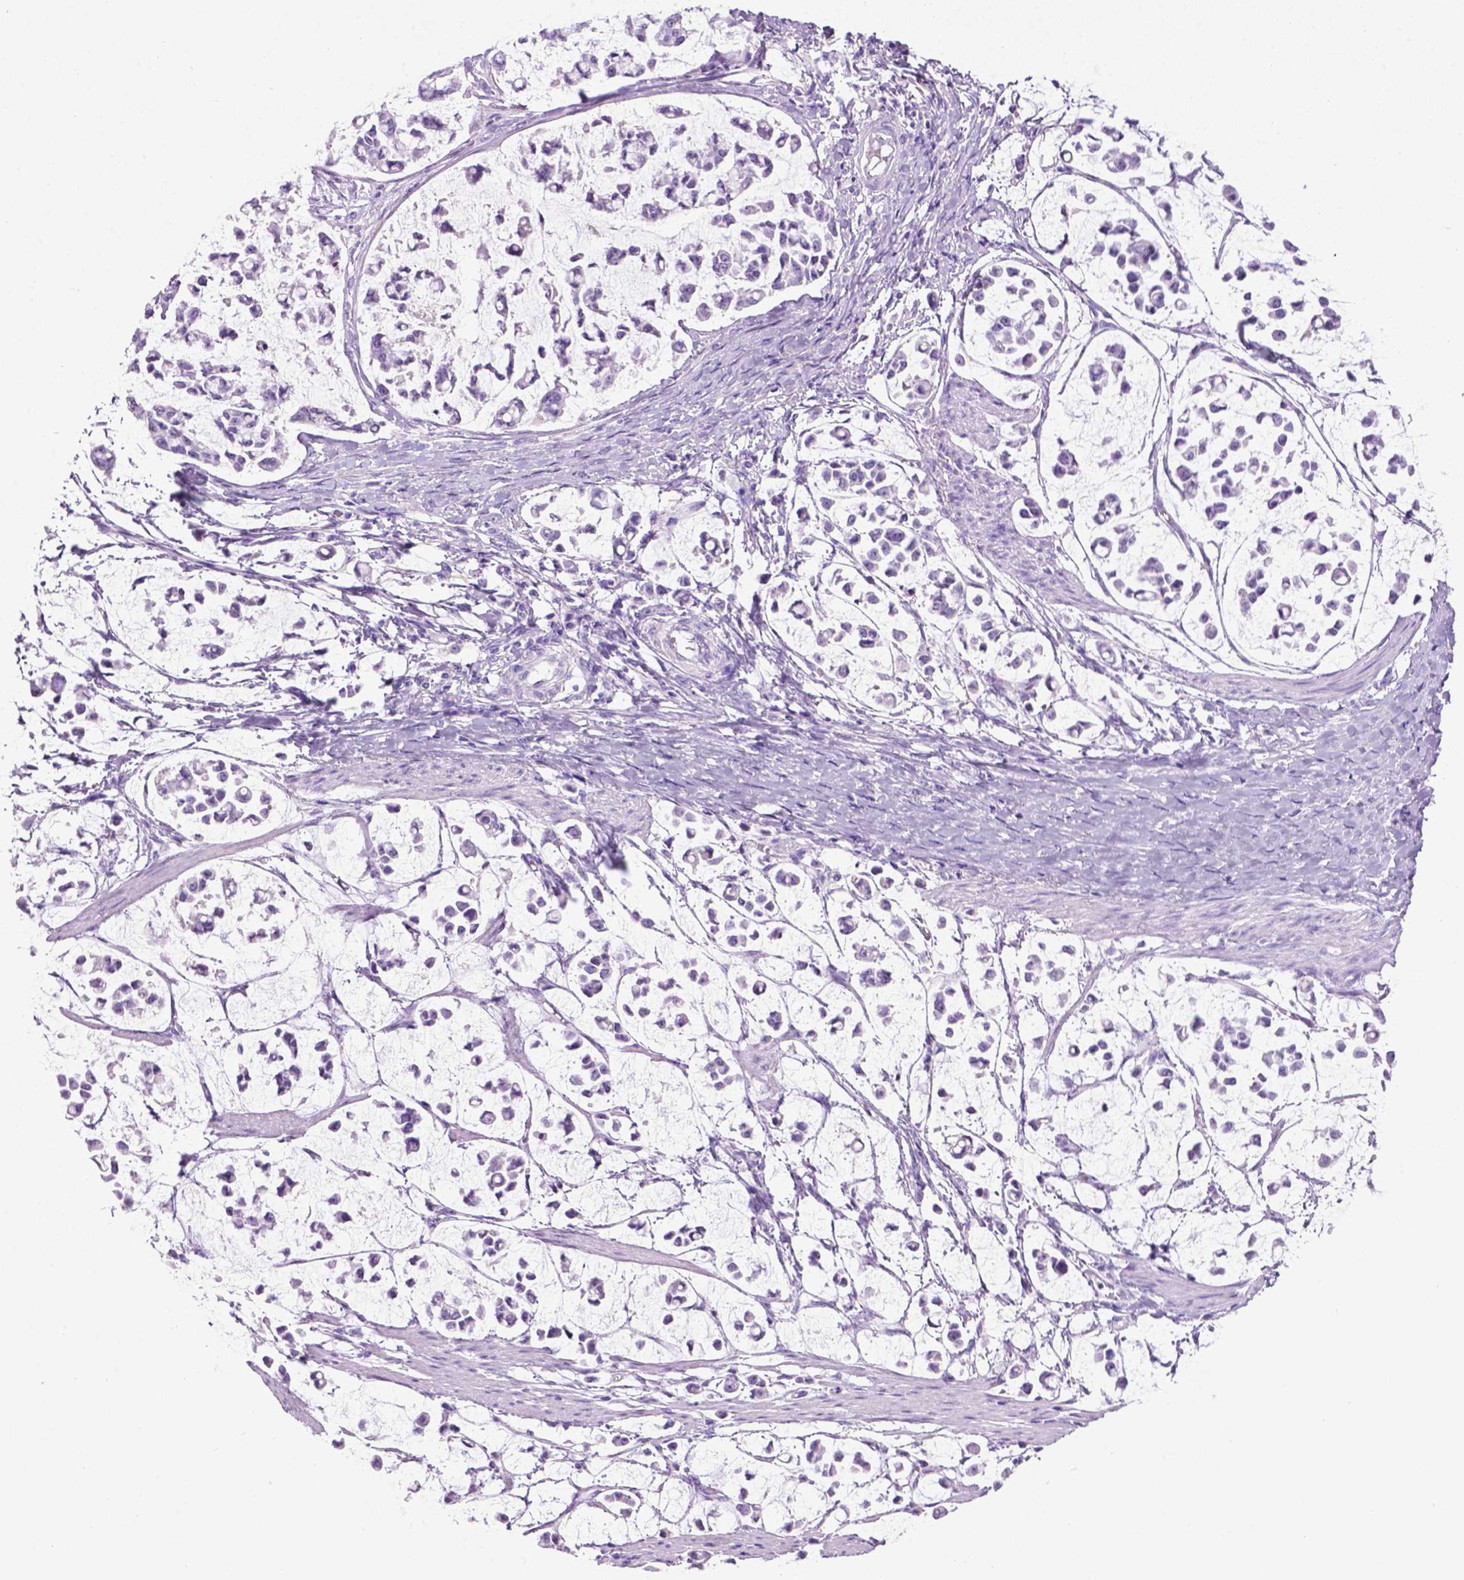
{"staining": {"intensity": "negative", "quantity": "none", "location": "none"}, "tissue": "stomach cancer", "cell_type": "Tumor cells", "image_type": "cancer", "snomed": [{"axis": "morphology", "description": "Adenocarcinoma, NOS"}, {"axis": "topography", "description": "Stomach"}], "caption": "The image exhibits no staining of tumor cells in stomach cancer (adenocarcinoma).", "gene": "LELP1", "patient": {"sex": "male", "age": 82}}